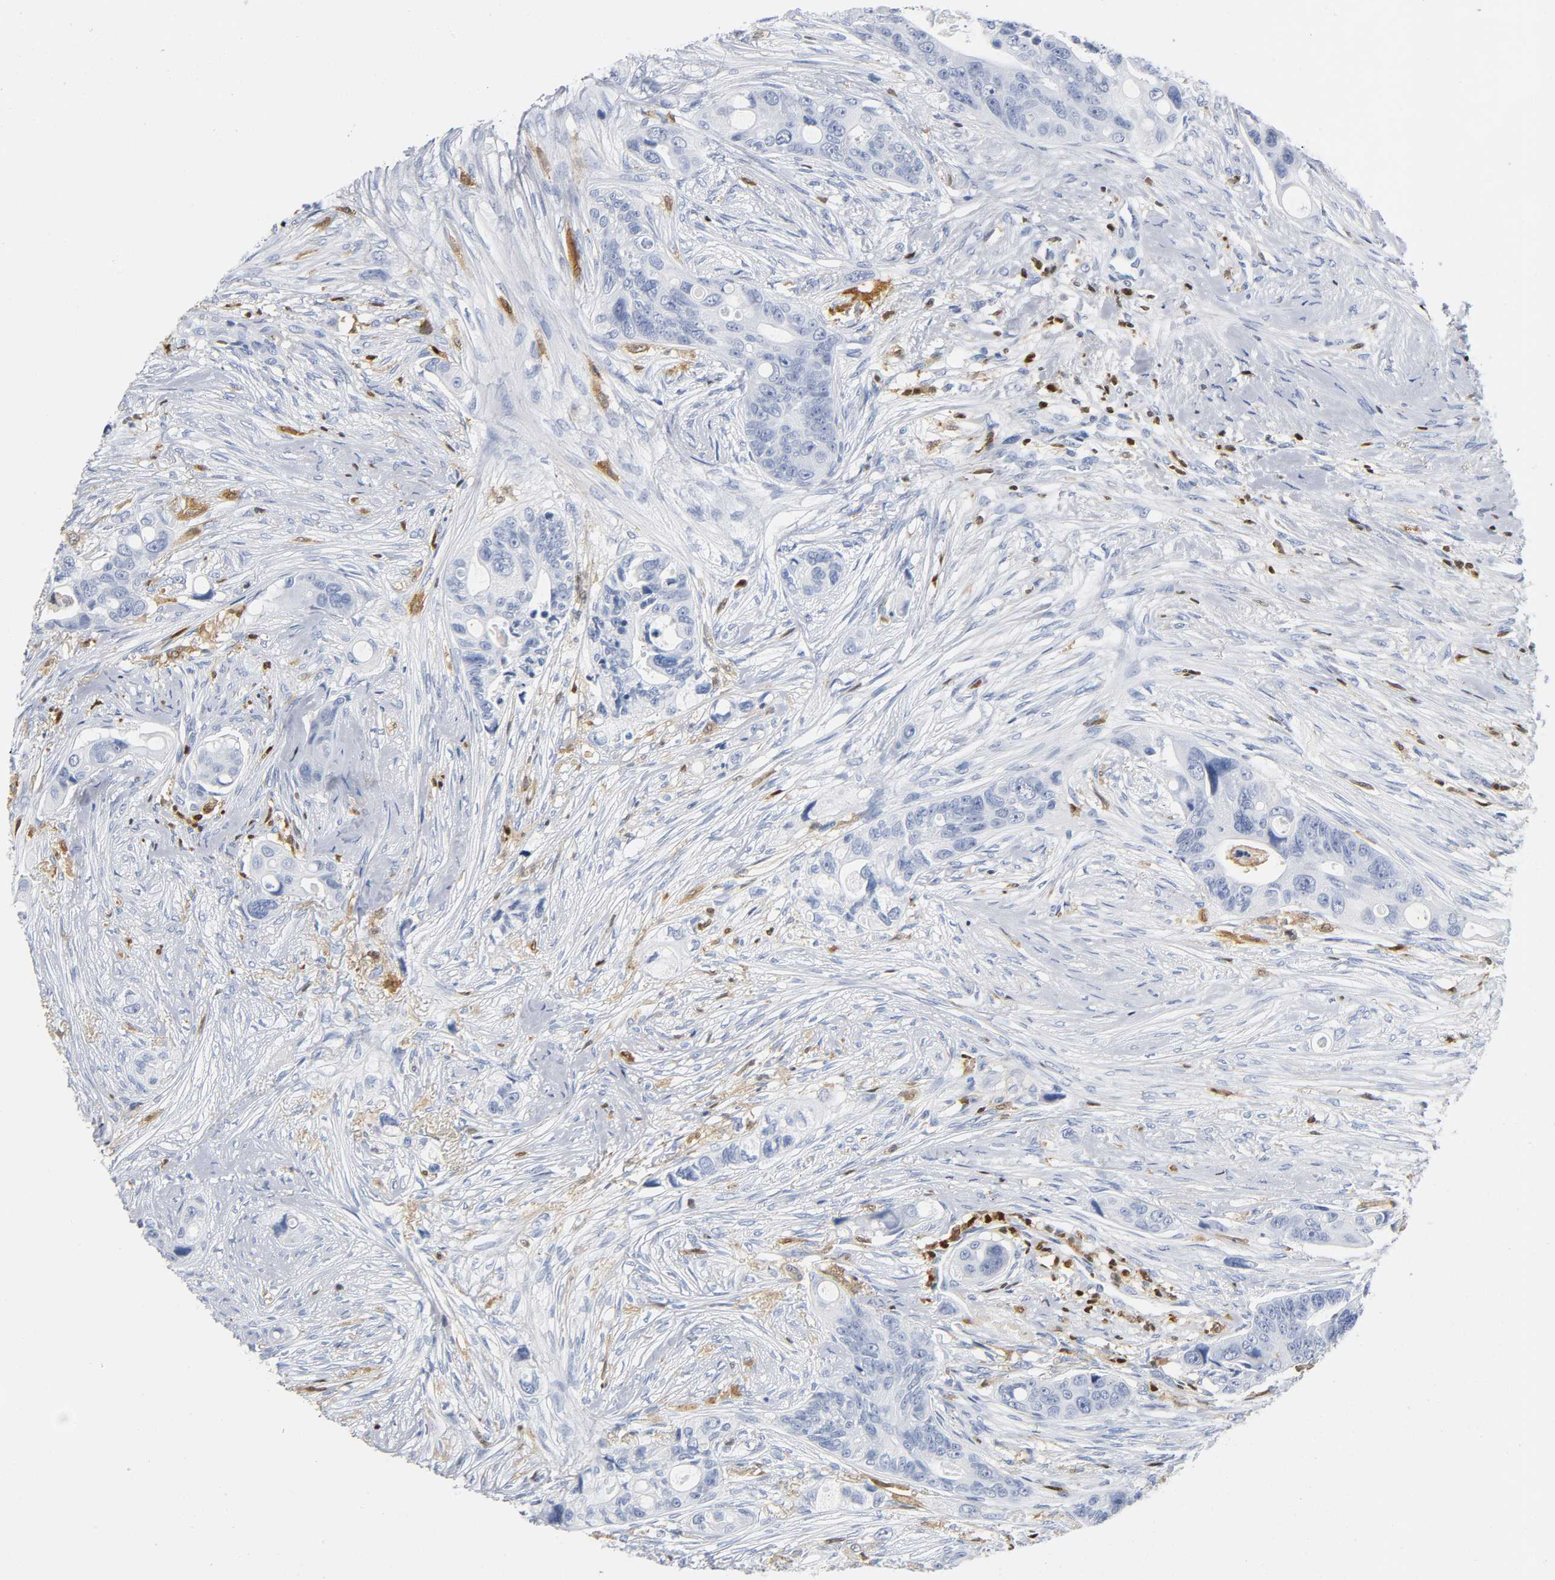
{"staining": {"intensity": "negative", "quantity": "none", "location": "none"}, "tissue": "colorectal cancer", "cell_type": "Tumor cells", "image_type": "cancer", "snomed": [{"axis": "morphology", "description": "Adenocarcinoma, NOS"}, {"axis": "topography", "description": "Colon"}], "caption": "Tumor cells show no significant positivity in colorectal cancer.", "gene": "DOK2", "patient": {"sex": "female", "age": 57}}